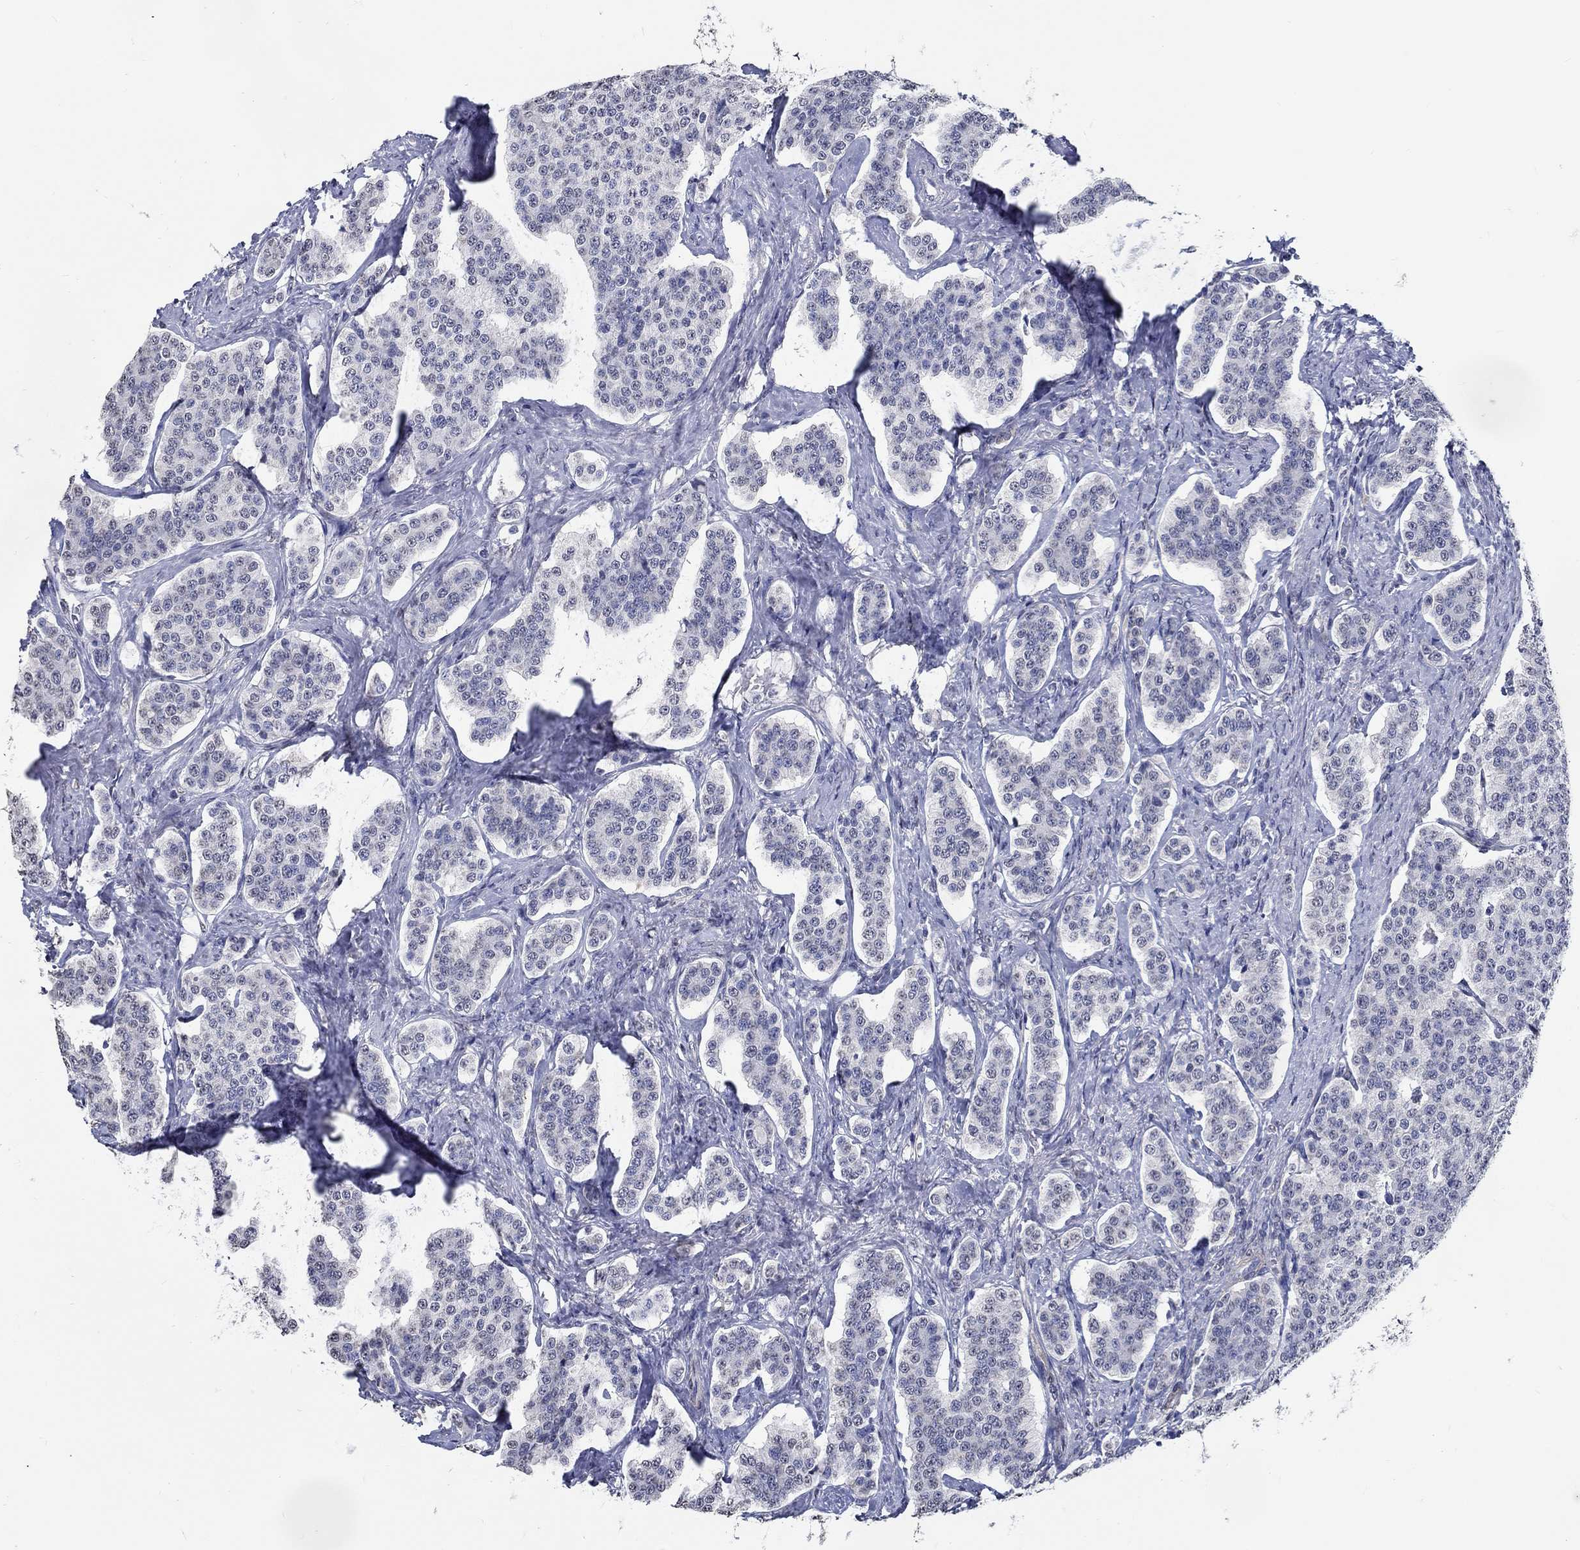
{"staining": {"intensity": "negative", "quantity": "none", "location": "none"}, "tissue": "carcinoid", "cell_type": "Tumor cells", "image_type": "cancer", "snomed": [{"axis": "morphology", "description": "Carcinoid, malignant, NOS"}, {"axis": "topography", "description": "Small intestine"}], "caption": "Immunohistochemical staining of carcinoid shows no significant staining in tumor cells.", "gene": "PDE1B", "patient": {"sex": "female", "age": 58}}